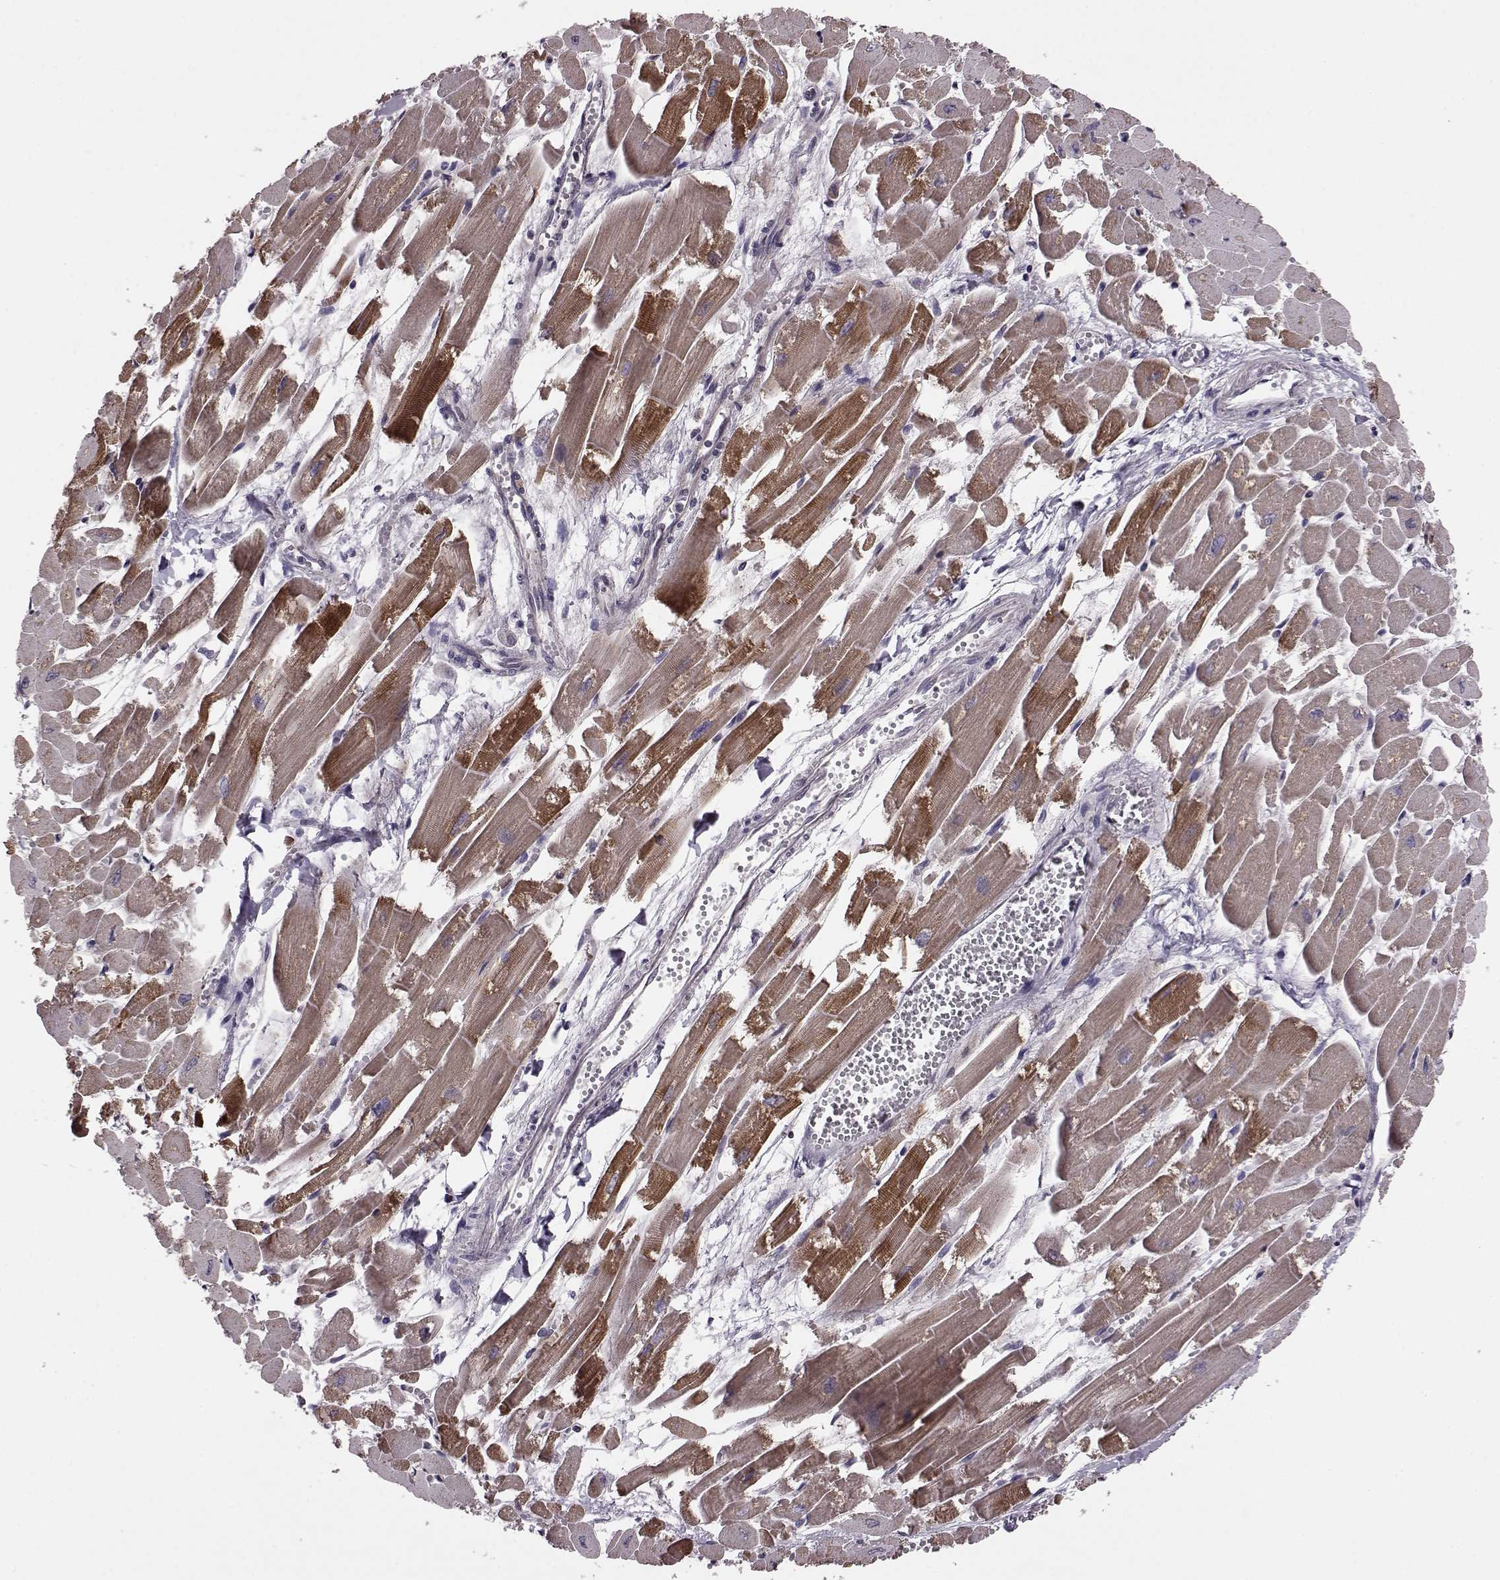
{"staining": {"intensity": "moderate", "quantity": "25%-75%", "location": "cytoplasmic/membranous"}, "tissue": "heart muscle", "cell_type": "Cardiomyocytes", "image_type": "normal", "snomed": [{"axis": "morphology", "description": "Normal tissue, NOS"}, {"axis": "topography", "description": "Heart"}], "caption": "Benign heart muscle shows moderate cytoplasmic/membranous positivity in approximately 25%-75% of cardiomyocytes, visualized by immunohistochemistry.", "gene": "CDC42SE1", "patient": {"sex": "female", "age": 52}}